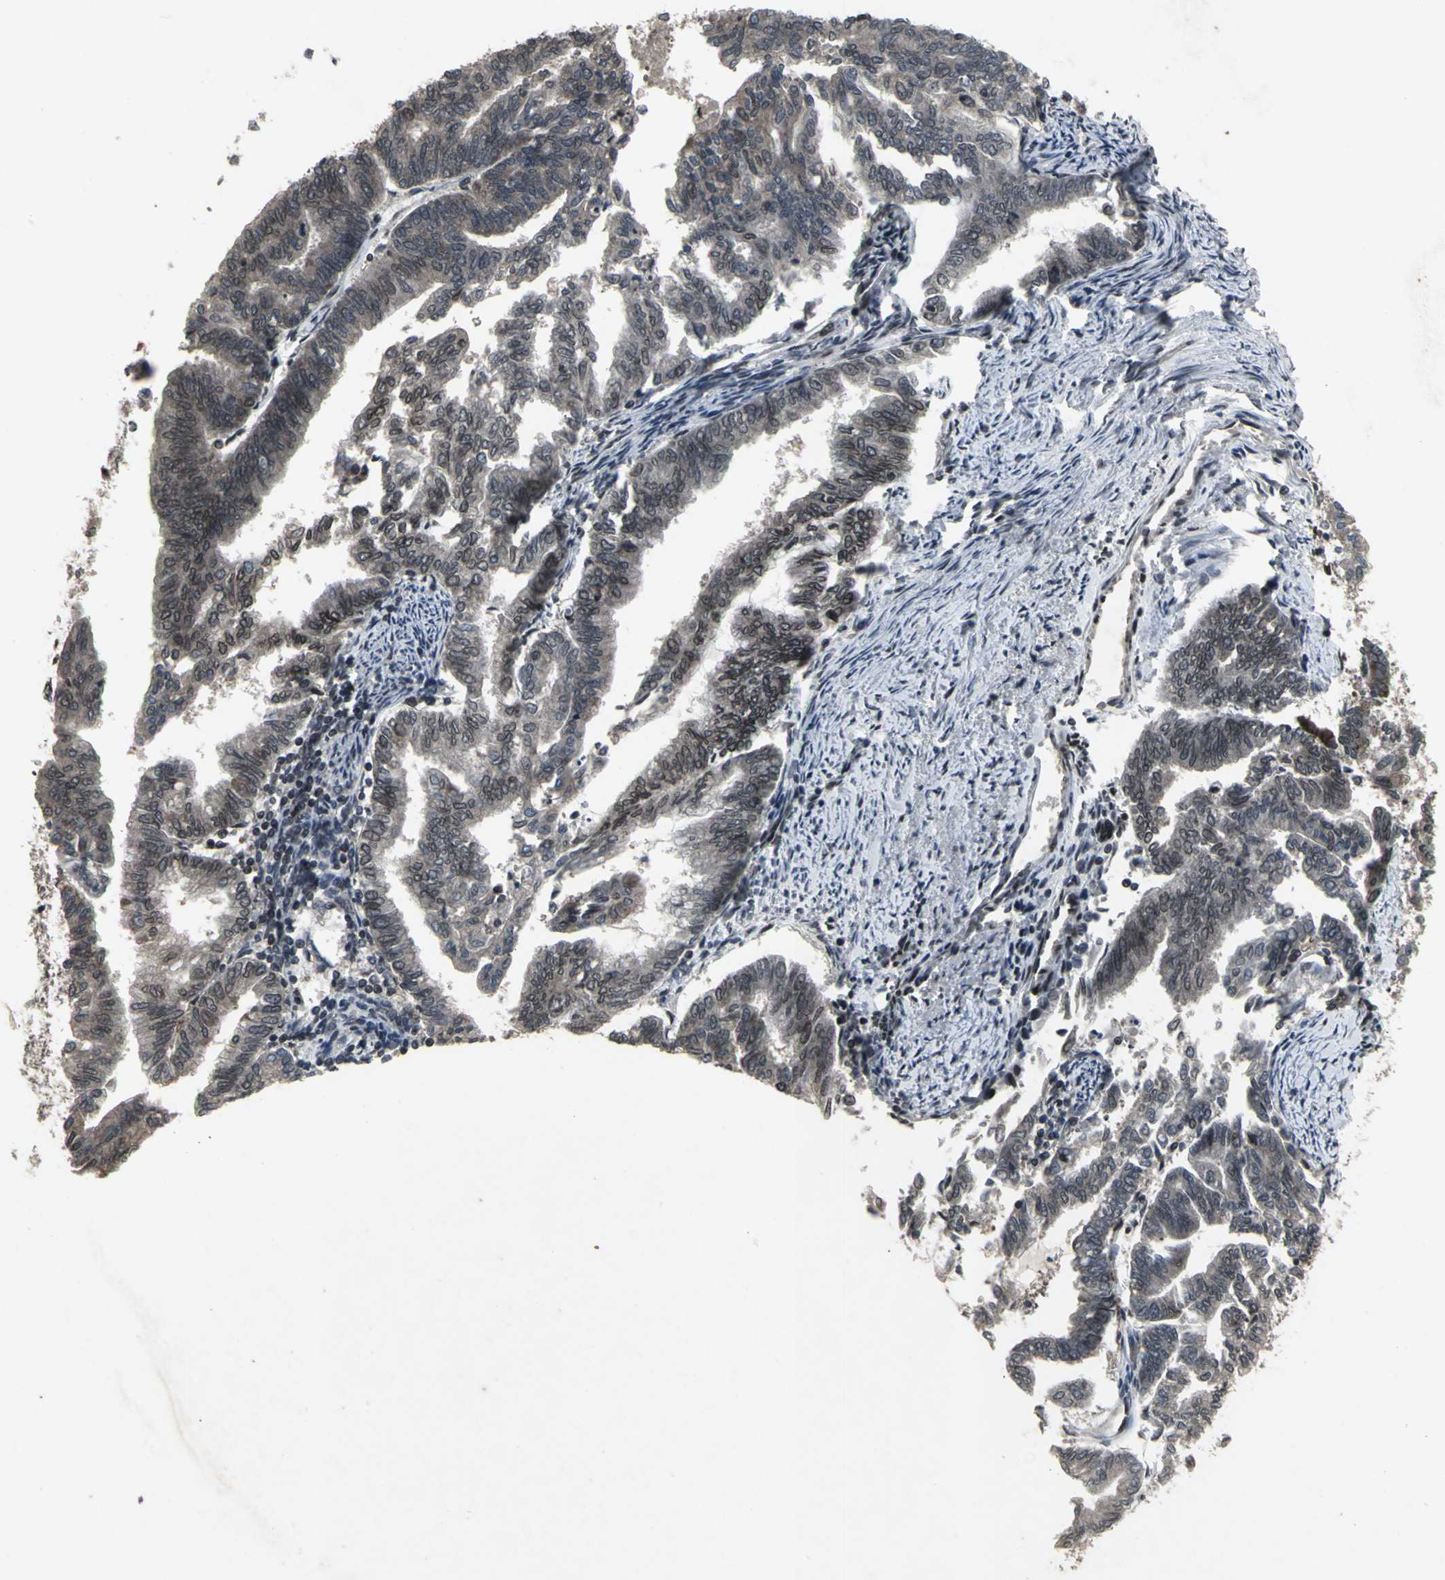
{"staining": {"intensity": "weak", "quantity": ">75%", "location": "cytoplasmic/membranous,nuclear"}, "tissue": "endometrial cancer", "cell_type": "Tumor cells", "image_type": "cancer", "snomed": [{"axis": "morphology", "description": "Adenocarcinoma, NOS"}, {"axis": "topography", "description": "Endometrium"}], "caption": "Immunohistochemical staining of human endometrial adenocarcinoma displays low levels of weak cytoplasmic/membranous and nuclear staining in approximately >75% of tumor cells.", "gene": "SH2B3", "patient": {"sex": "female", "age": 79}}